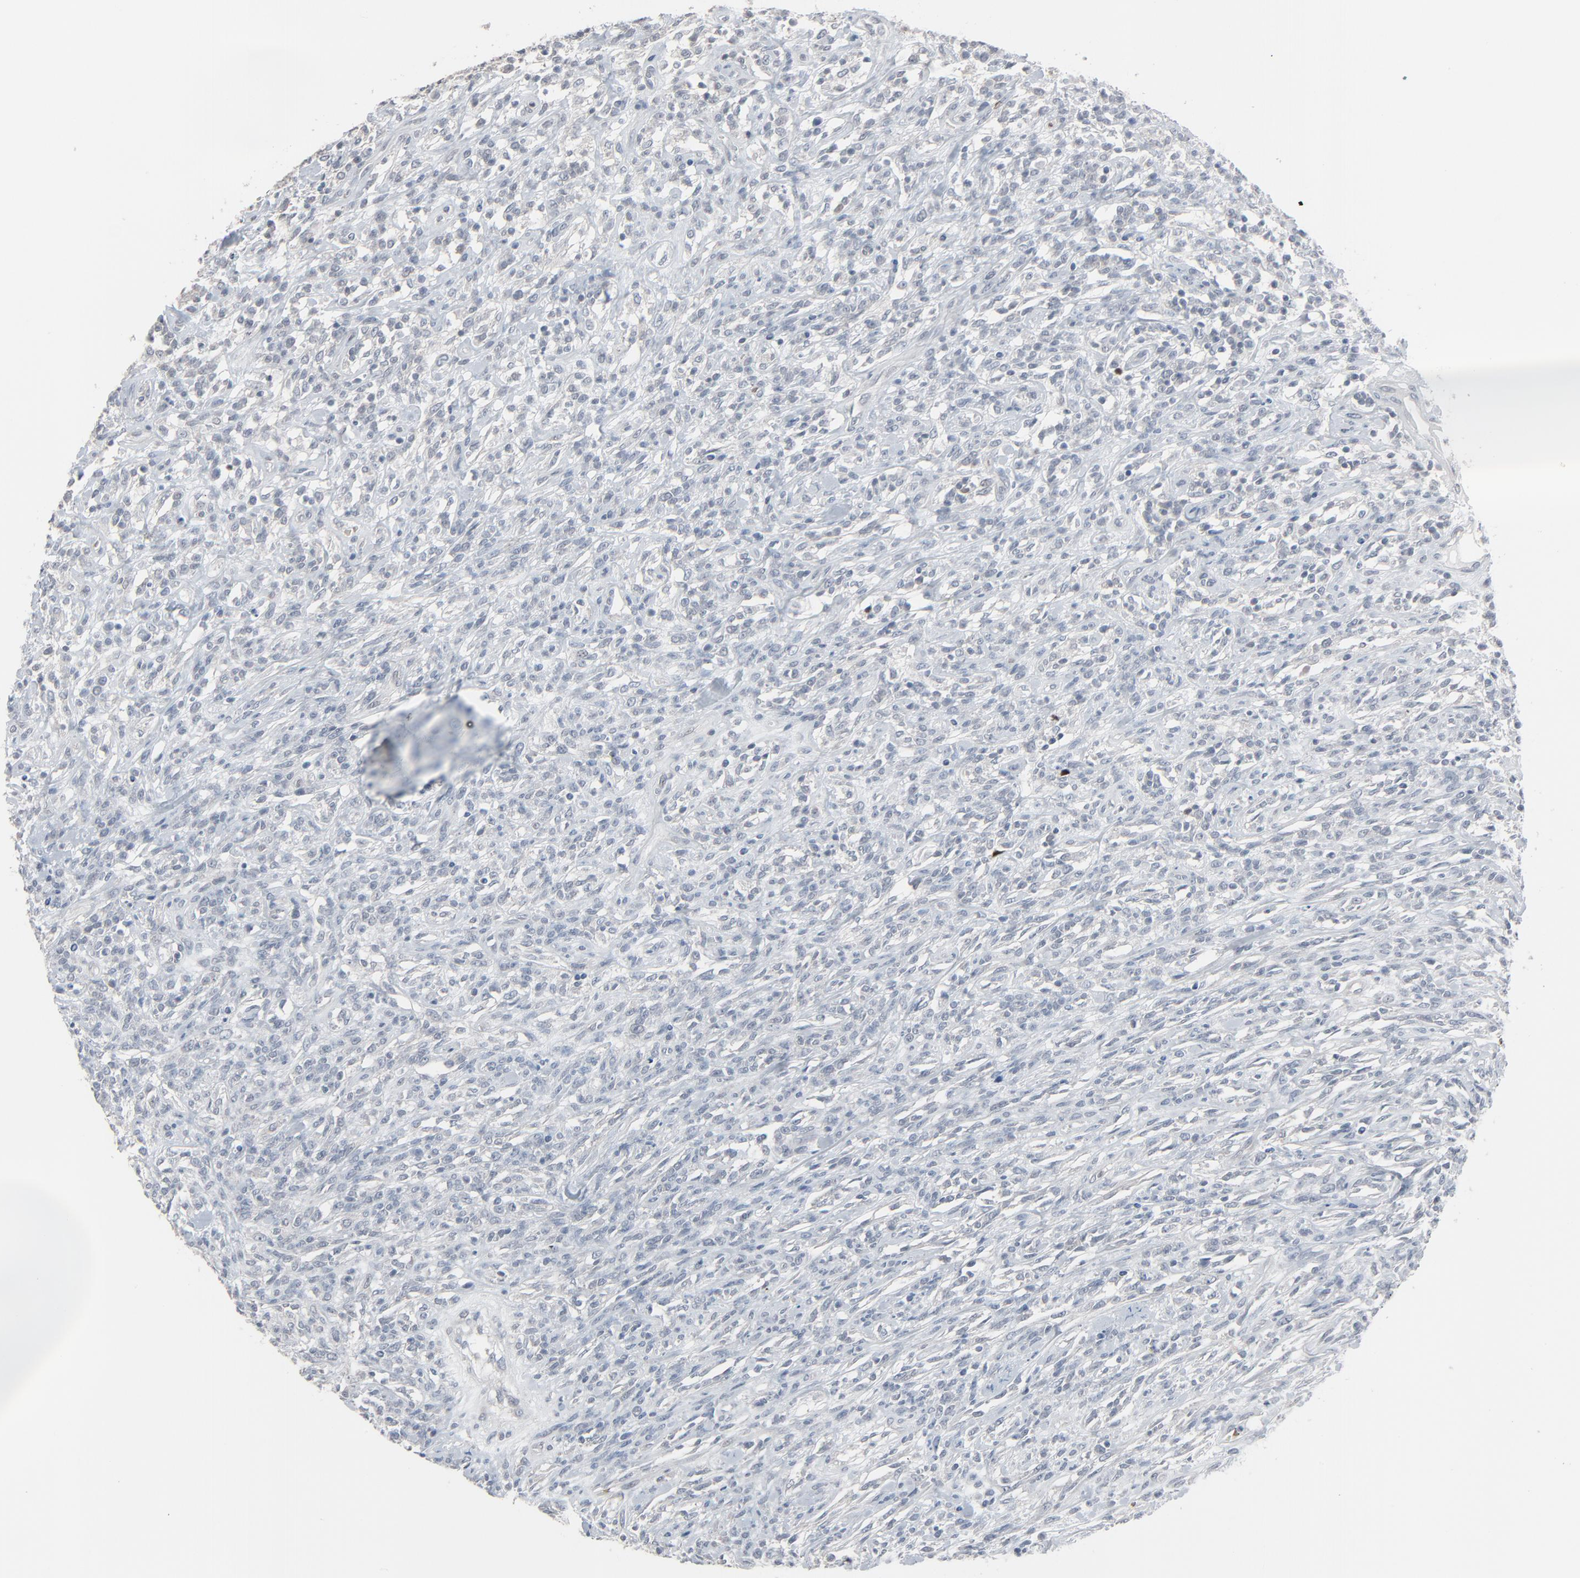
{"staining": {"intensity": "negative", "quantity": "none", "location": "none"}, "tissue": "lymphoma", "cell_type": "Tumor cells", "image_type": "cancer", "snomed": [{"axis": "morphology", "description": "Malignant lymphoma, non-Hodgkin's type, High grade"}, {"axis": "topography", "description": "Lymph node"}], "caption": "Human lymphoma stained for a protein using immunohistochemistry exhibits no expression in tumor cells.", "gene": "SAGE1", "patient": {"sex": "female", "age": 73}}